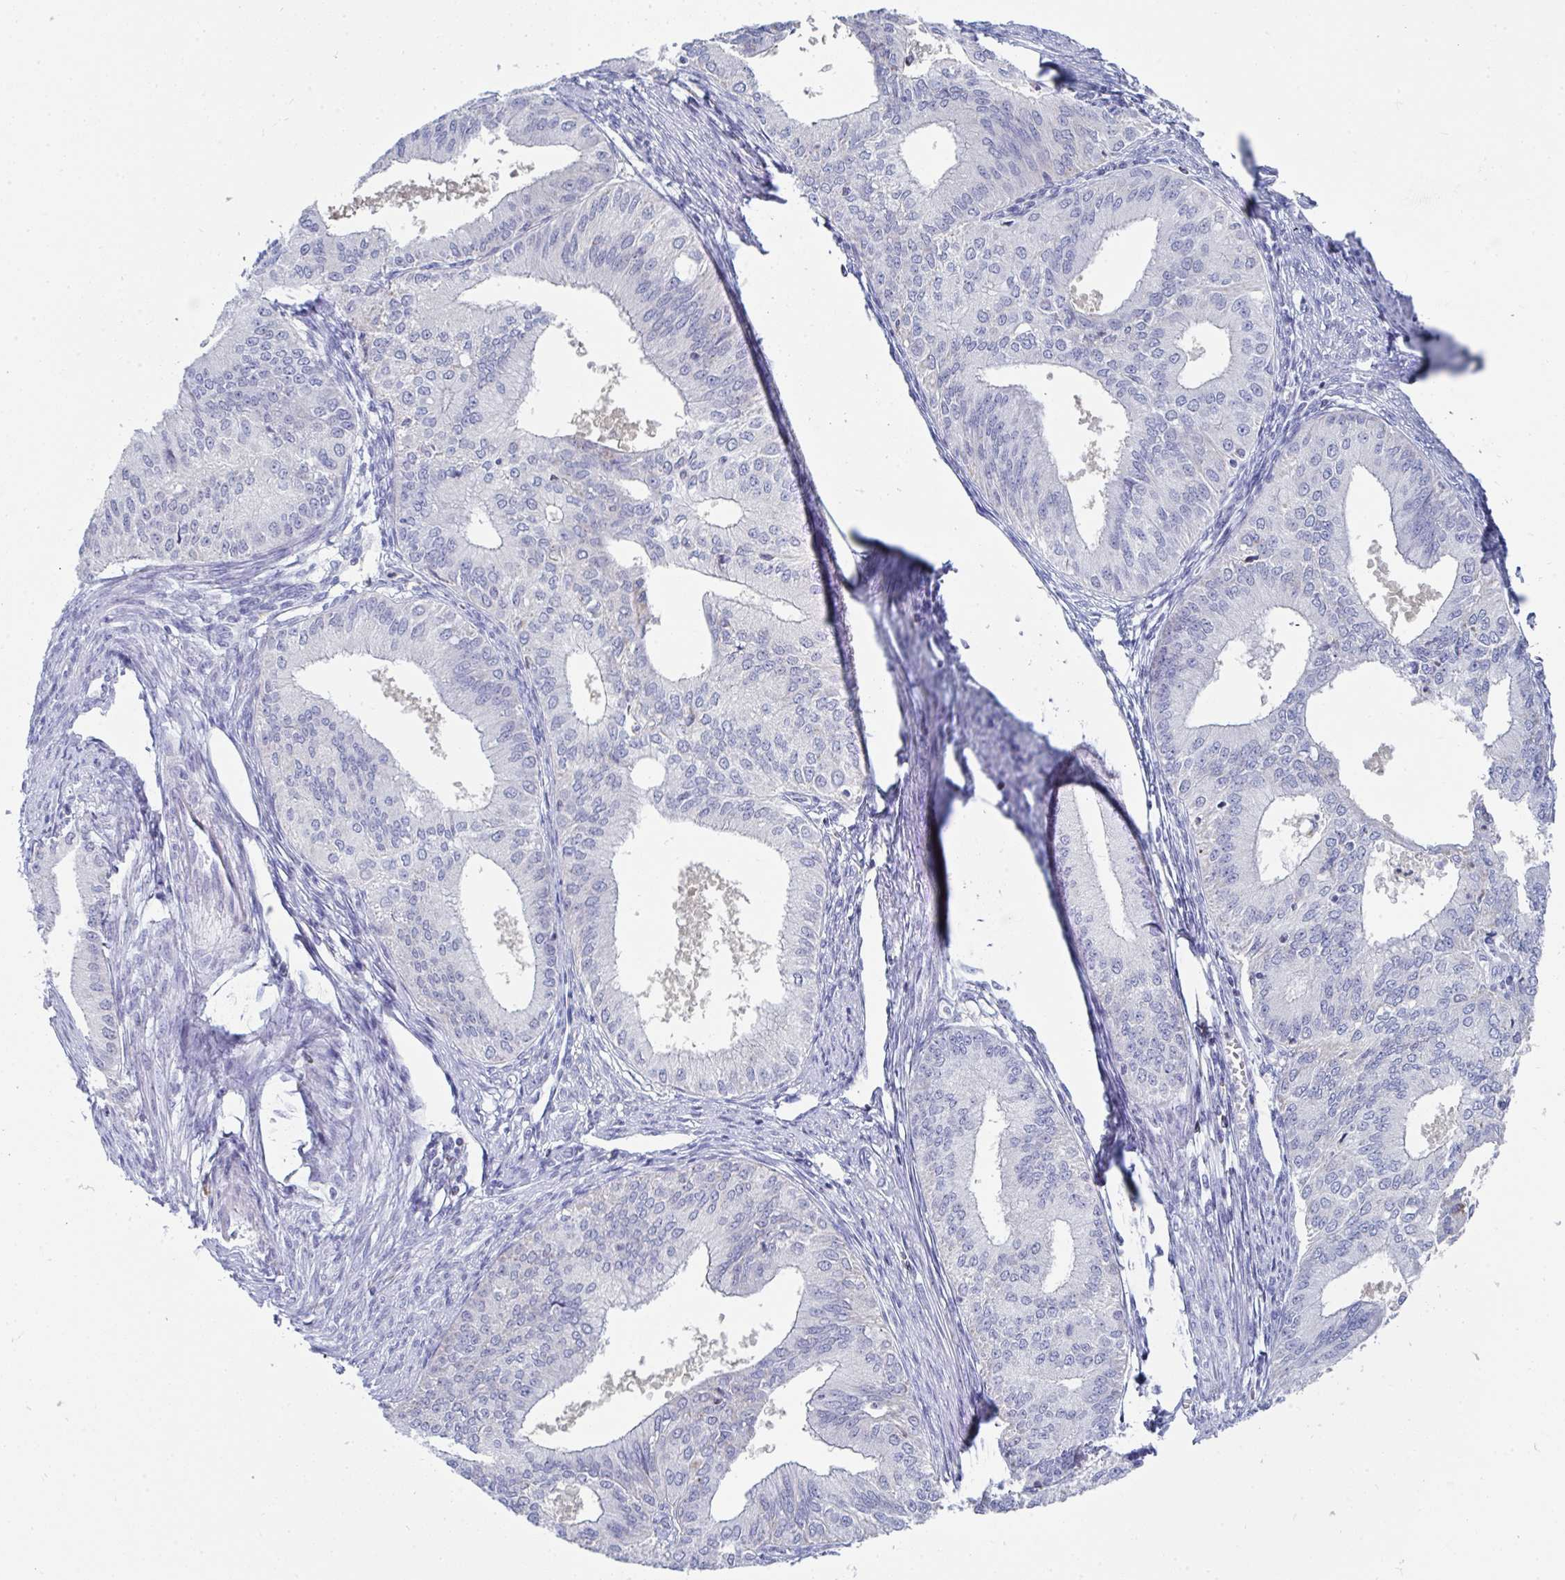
{"staining": {"intensity": "negative", "quantity": "none", "location": "none"}, "tissue": "endometrial cancer", "cell_type": "Tumor cells", "image_type": "cancer", "snomed": [{"axis": "morphology", "description": "Adenocarcinoma, NOS"}, {"axis": "topography", "description": "Endometrium"}], "caption": "High magnification brightfield microscopy of adenocarcinoma (endometrial) stained with DAB (brown) and counterstained with hematoxylin (blue): tumor cells show no significant staining.", "gene": "MGAM2", "patient": {"sex": "female", "age": 50}}